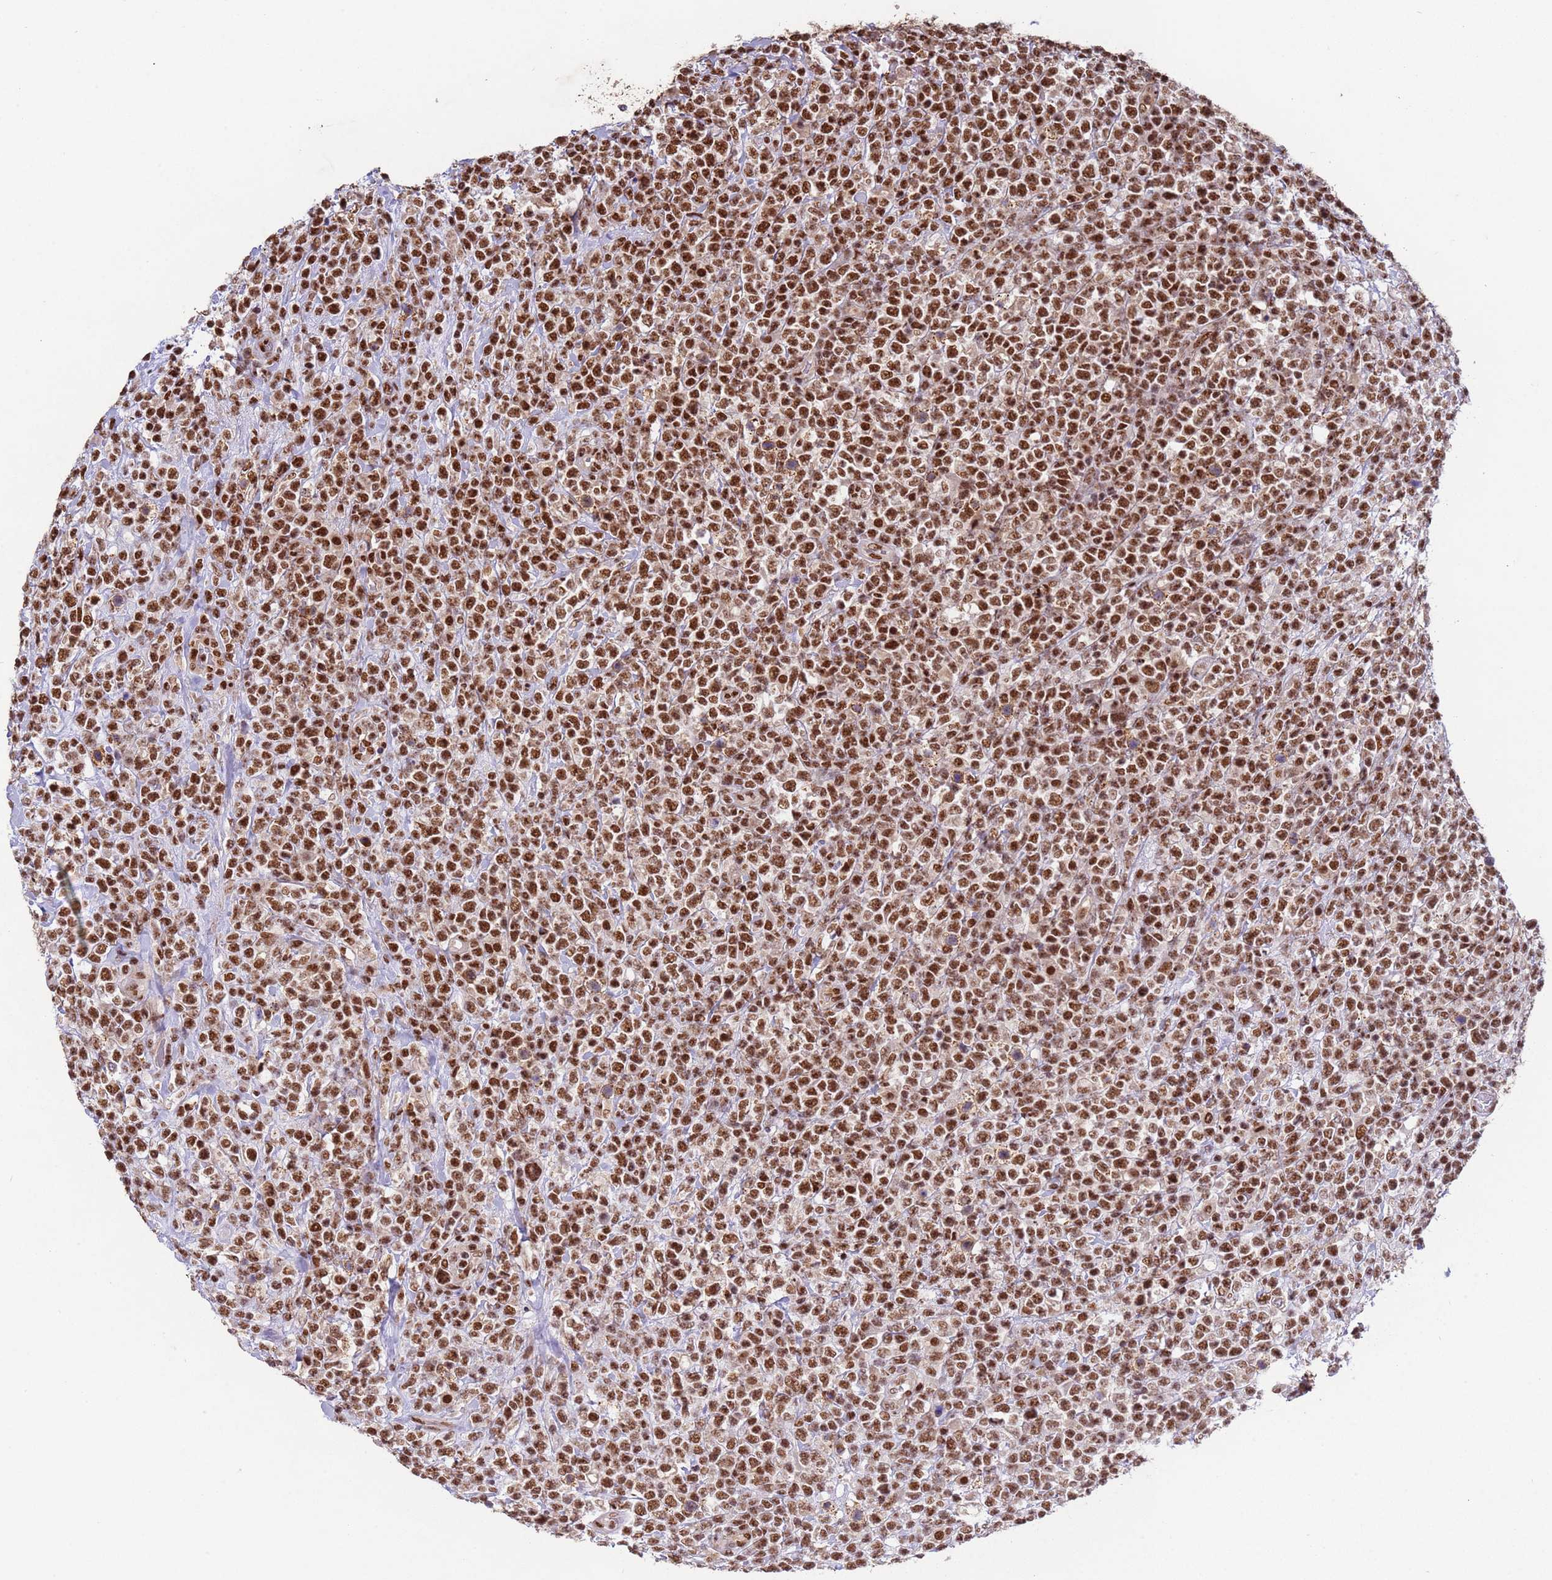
{"staining": {"intensity": "moderate", "quantity": ">75%", "location": "nuclear"}, "tissue": "lymphoma", "cell_type": "Tumor cells", "image_type": "cancer", "snomed": [{"axis": "morphology", "description": "Malignant lymphoma, non-Hodgkin's type, High grade"}, {"axis": "topography", "description": "Colon"}], "caption": "Immunohistochemistry (IHC) photomicrograph of human high-grade malignant lymphoma, non-Hodgkin's type stained for a protein (brown), which displays medium levels of moderate nuclear expression in about >75% of tumor cells.", "gene": "ESF1", "patient": {"sex": "female", "age": 53}}